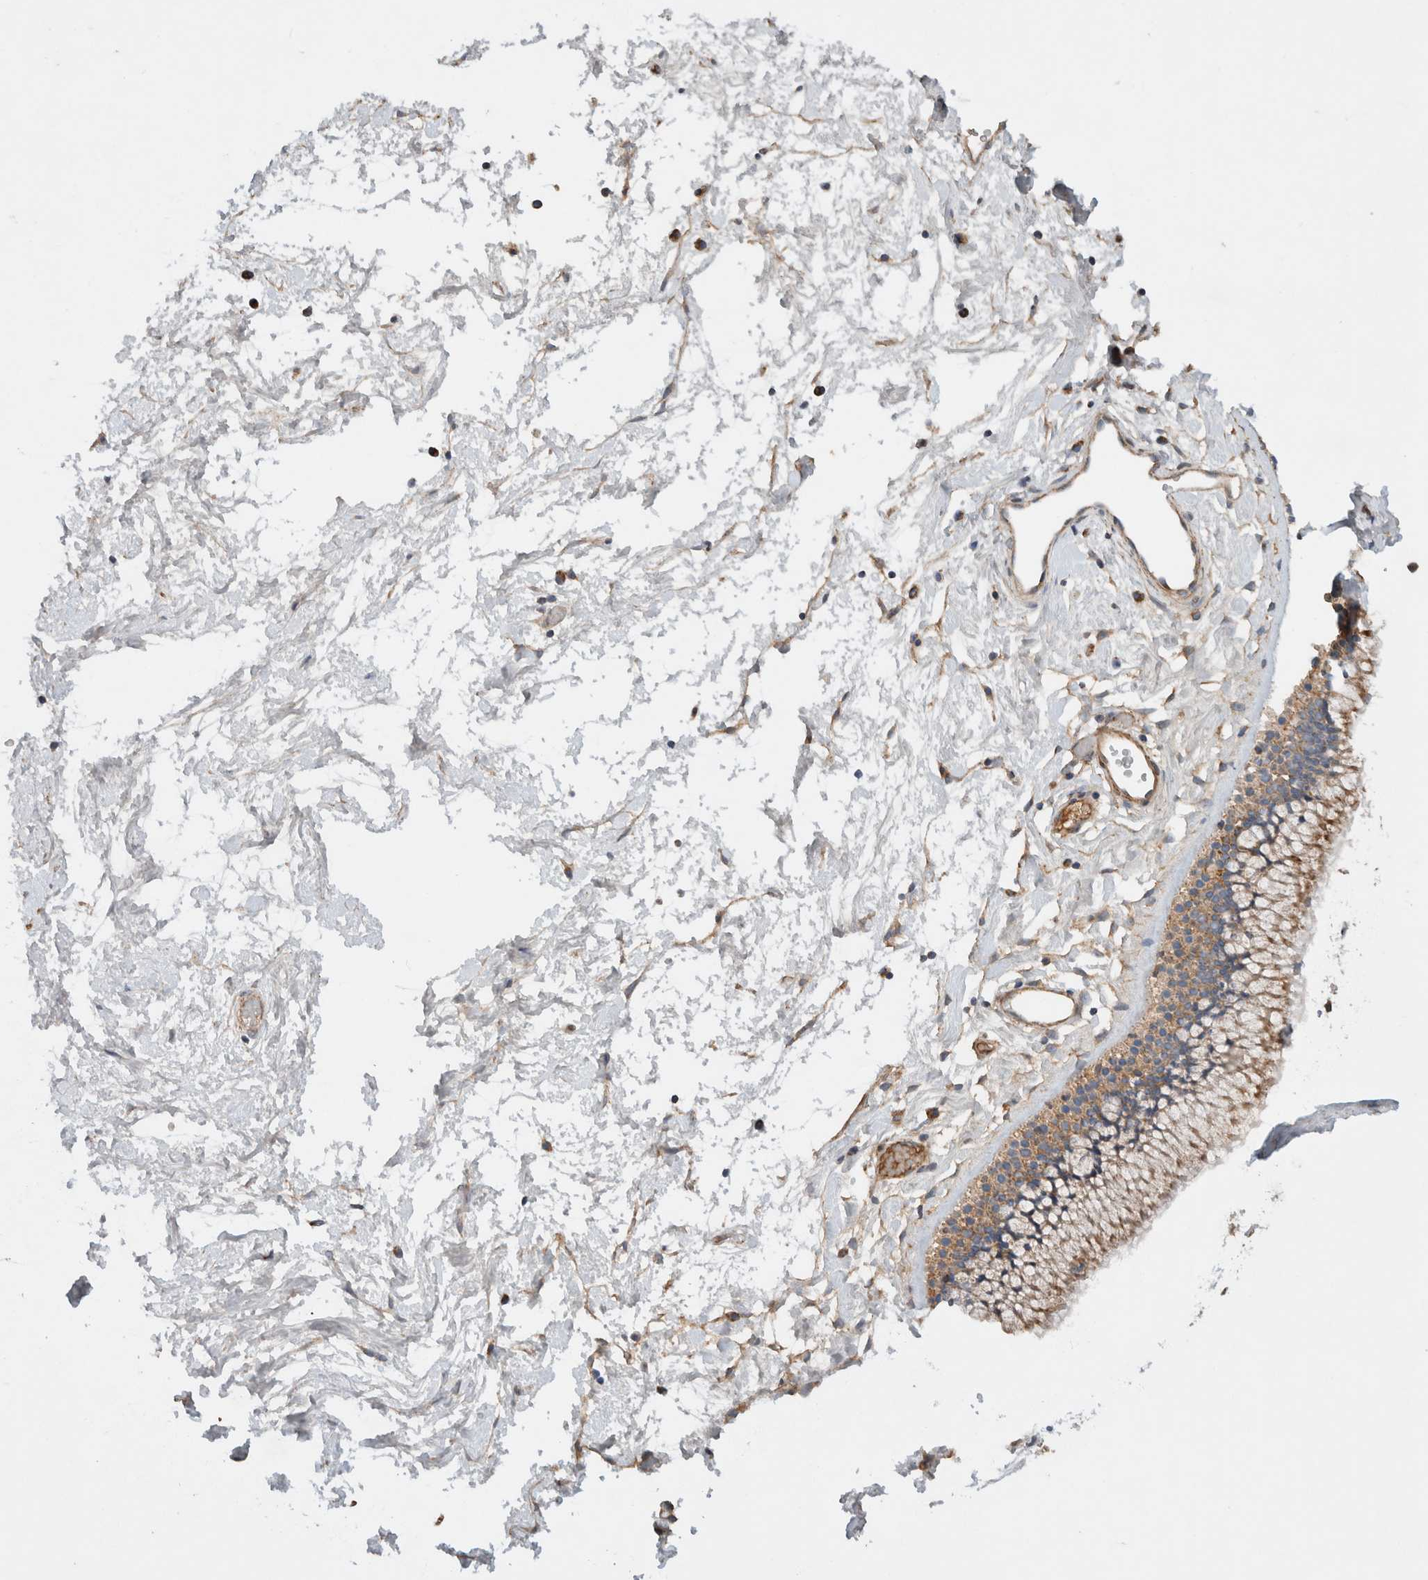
{"staining": {"intensity": "moderate", "quantity": ">75%", "location": "cytoplasmic/membranous"}, "tissue": "nasopharynx", "cell_type": "Respiratory epithelial cells", "image_type": "normal", "snomed": [{"axis": "morphology", "description": "Normal tissue, NOS"}, {"axis": "morphology", "description": "Inflammation, NOS"}, {"axis": "topography", "description": "Nasopharynx"}], "caption": "A brown stain shows moderate cytoplasmic/membranous positivity of a protein in respiratory epithelial cells of benign nasopharynx.", "gene": "MRPS28", "patient": {"sex": "male", "age": 48}}